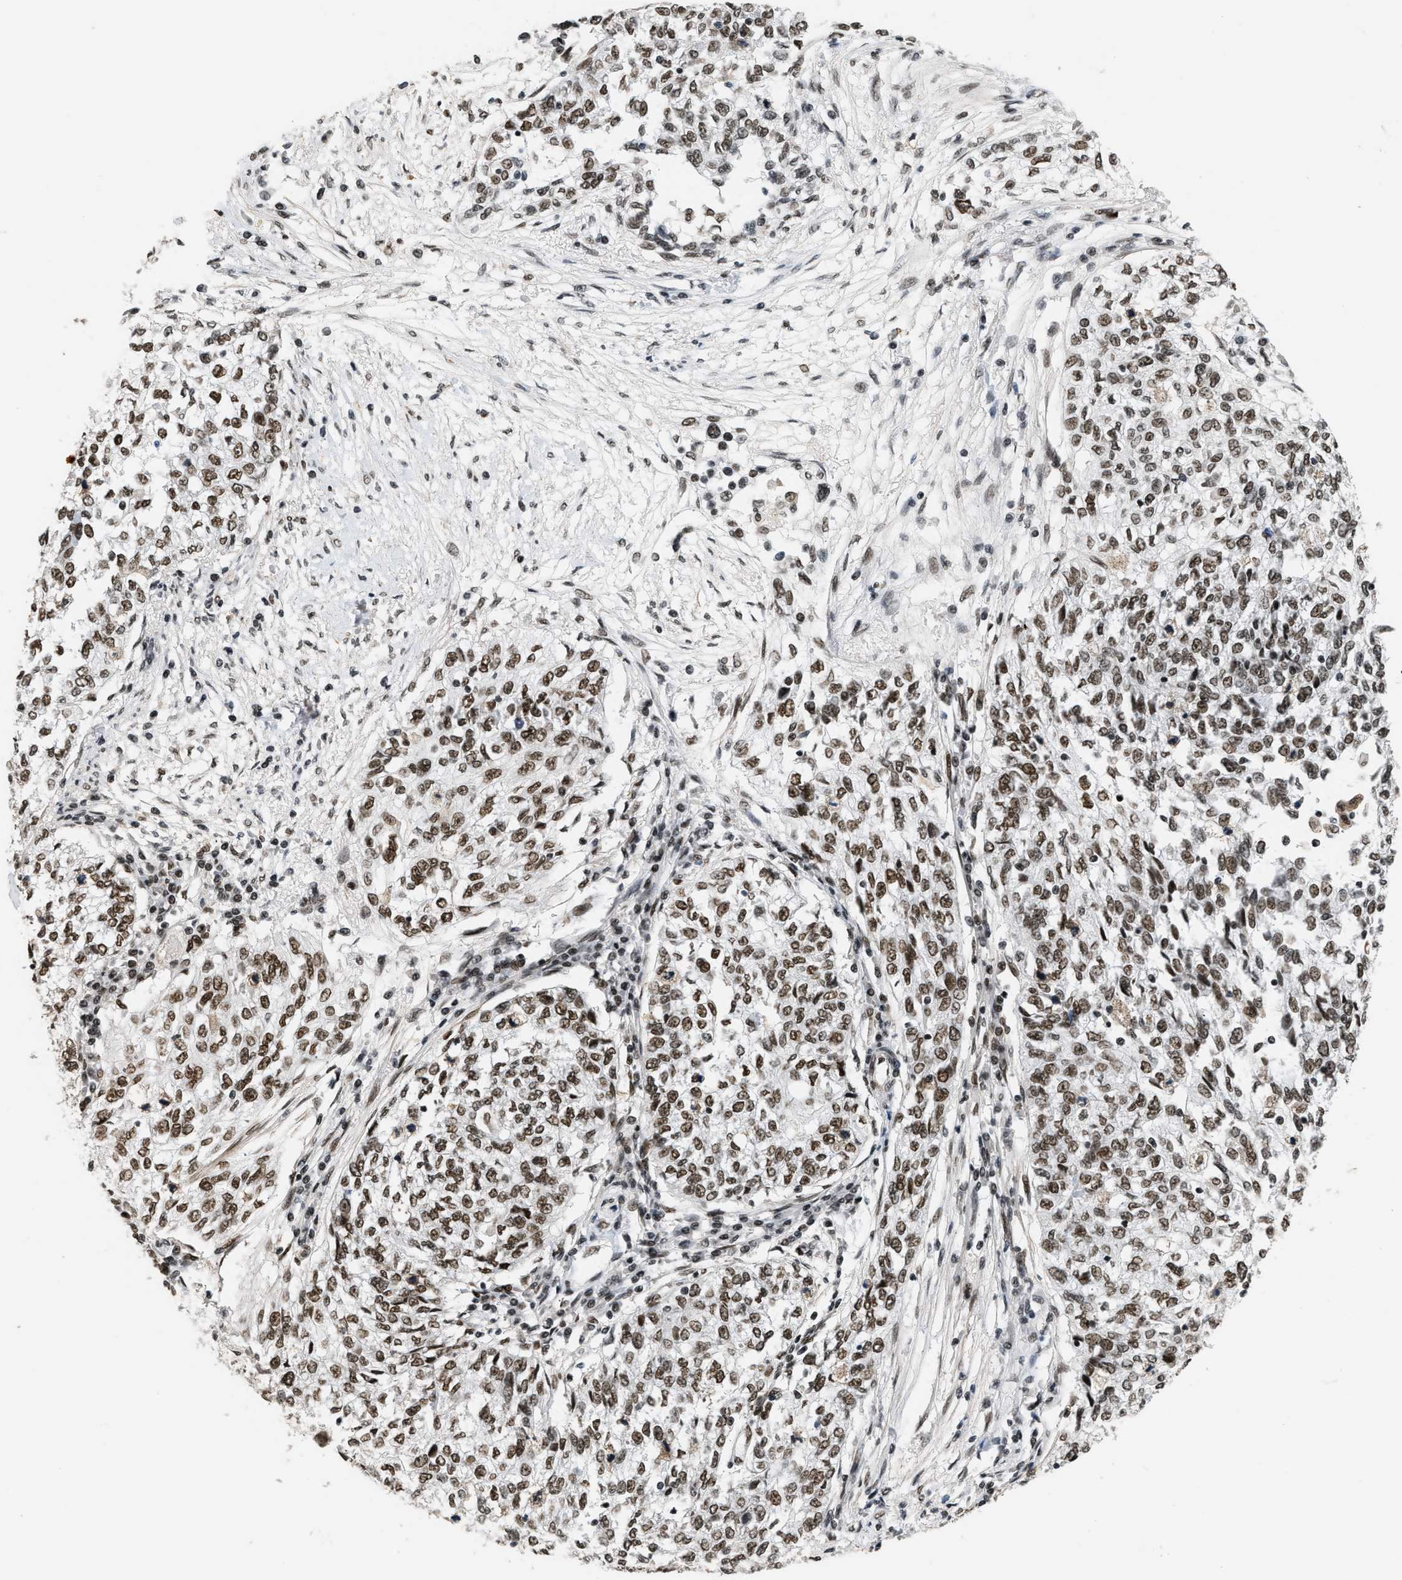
{"staining": {"intensity": "strong", "quantity": ">75%", "location": "nuclear"}, "tissue": "cervical cancer", "cell_type": "Tumor cells", "image_type": "cancer", "snomed": [{"axis": "morphology", "description": "Squamous cell carcinoma, NOS"}, {"axis": "topography", "description": "Cervix"}], "caption": "IHC image of squamous cell carcinoma (cervical) stained for a protein (brown), which displays high levels of strong nuclear positivity in approximately >75% of tumor cells.", "gene": "SMARCB1", "patient": {"sex": "female", "age": 57}}